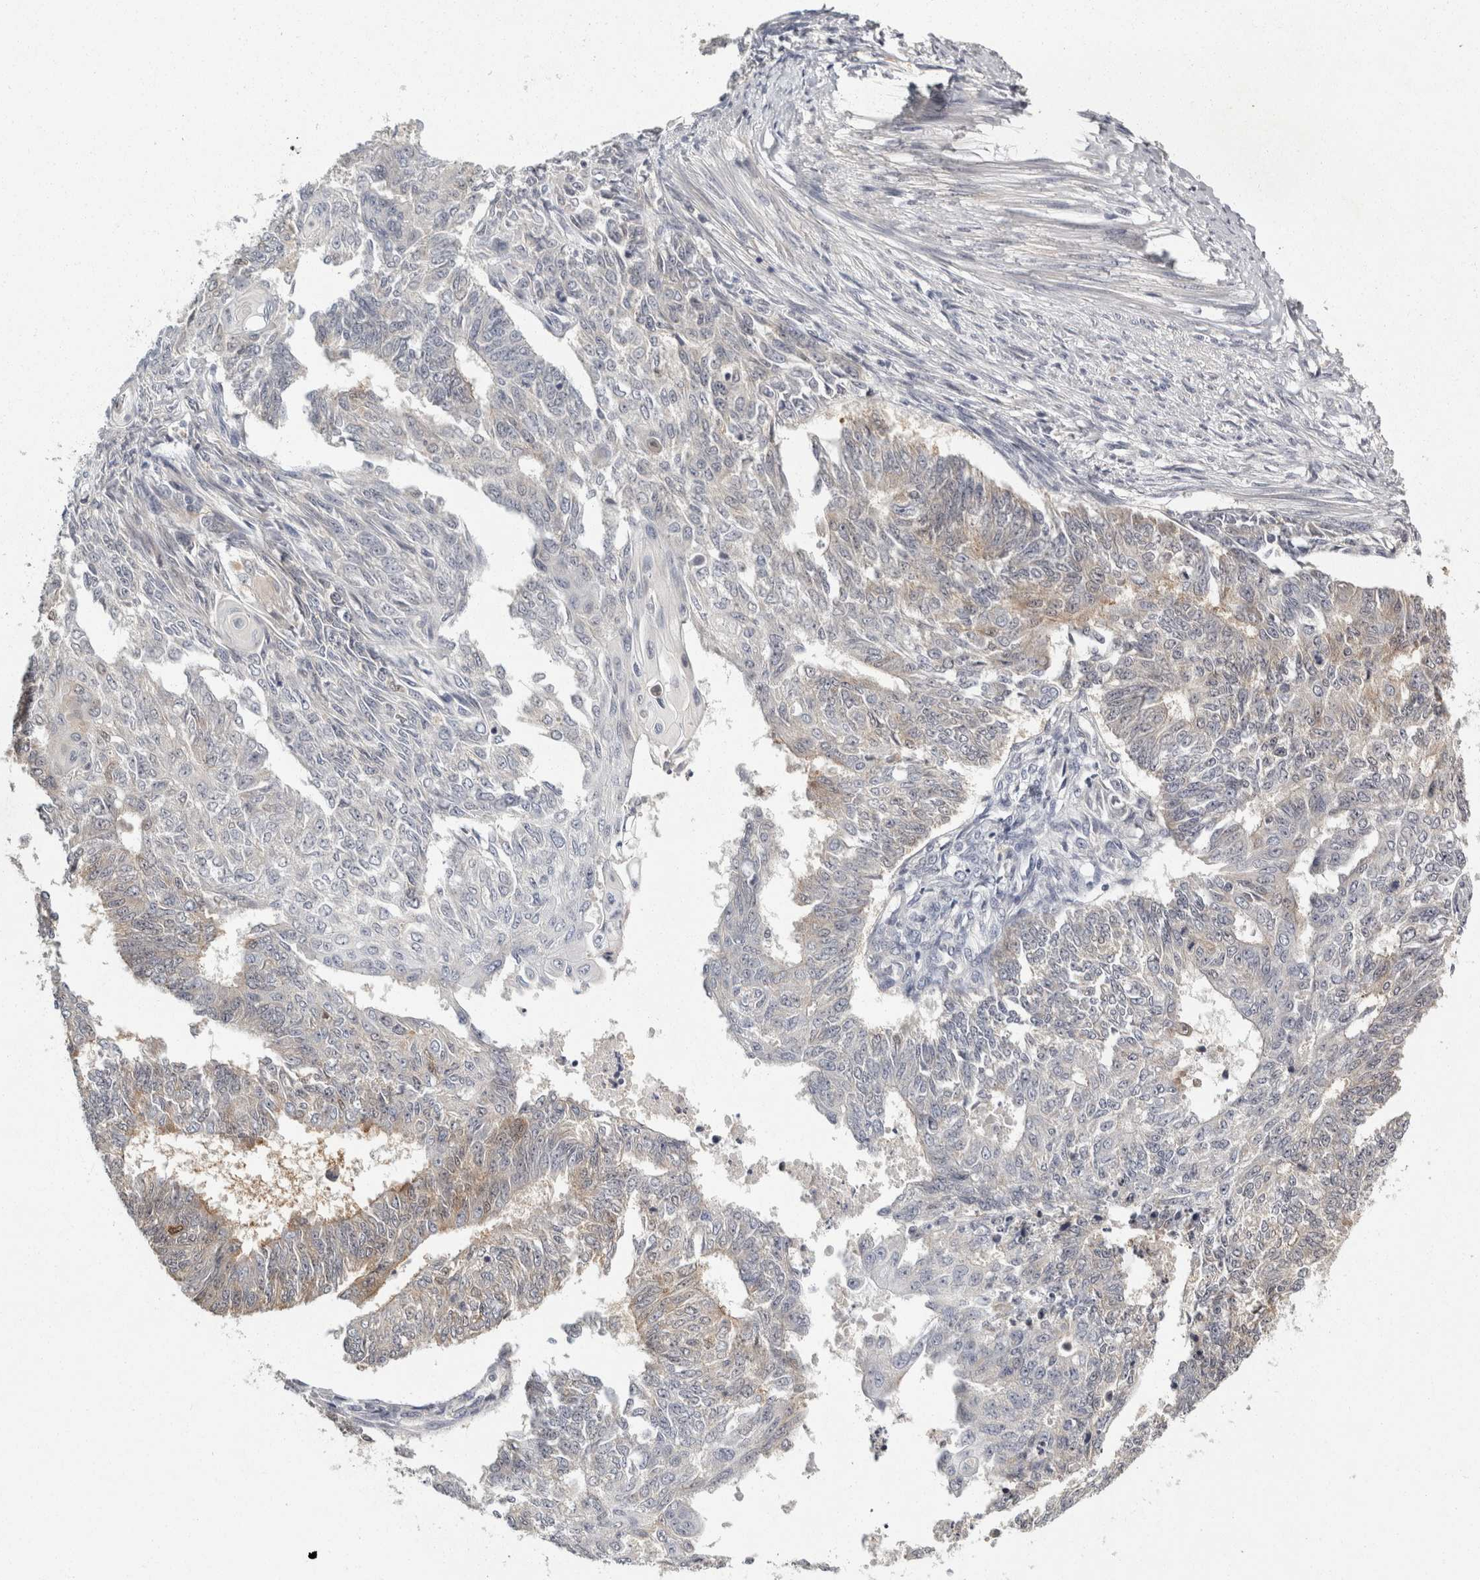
{"staining": {"intensity": "weak", "quantity": "<25%", "location": "cytoplasmic/membranous"}, "tissue": "endometrial cancer", "cell_type": "Tumor cells", "image_type": "cancer", "snomed": [{"axis": "morphology", "description": "Adenocarcinoma, NOS"}, {"axis": "topography", "description": "Endometrium"}], "caption": "Immunohistochemical staining of human endometrial cancer (adenocarcinoma) exhibits no significant staining in tumor cells. Brightfield microscopy of immunohistochemistry (IHC) stained with DAB (3,3'-diaminobenzidine) (brown) and hematoxylin (blue), captured at high magnification.", "gene": "ACAT2", "patient": {"sex": "female", "age": 32}}